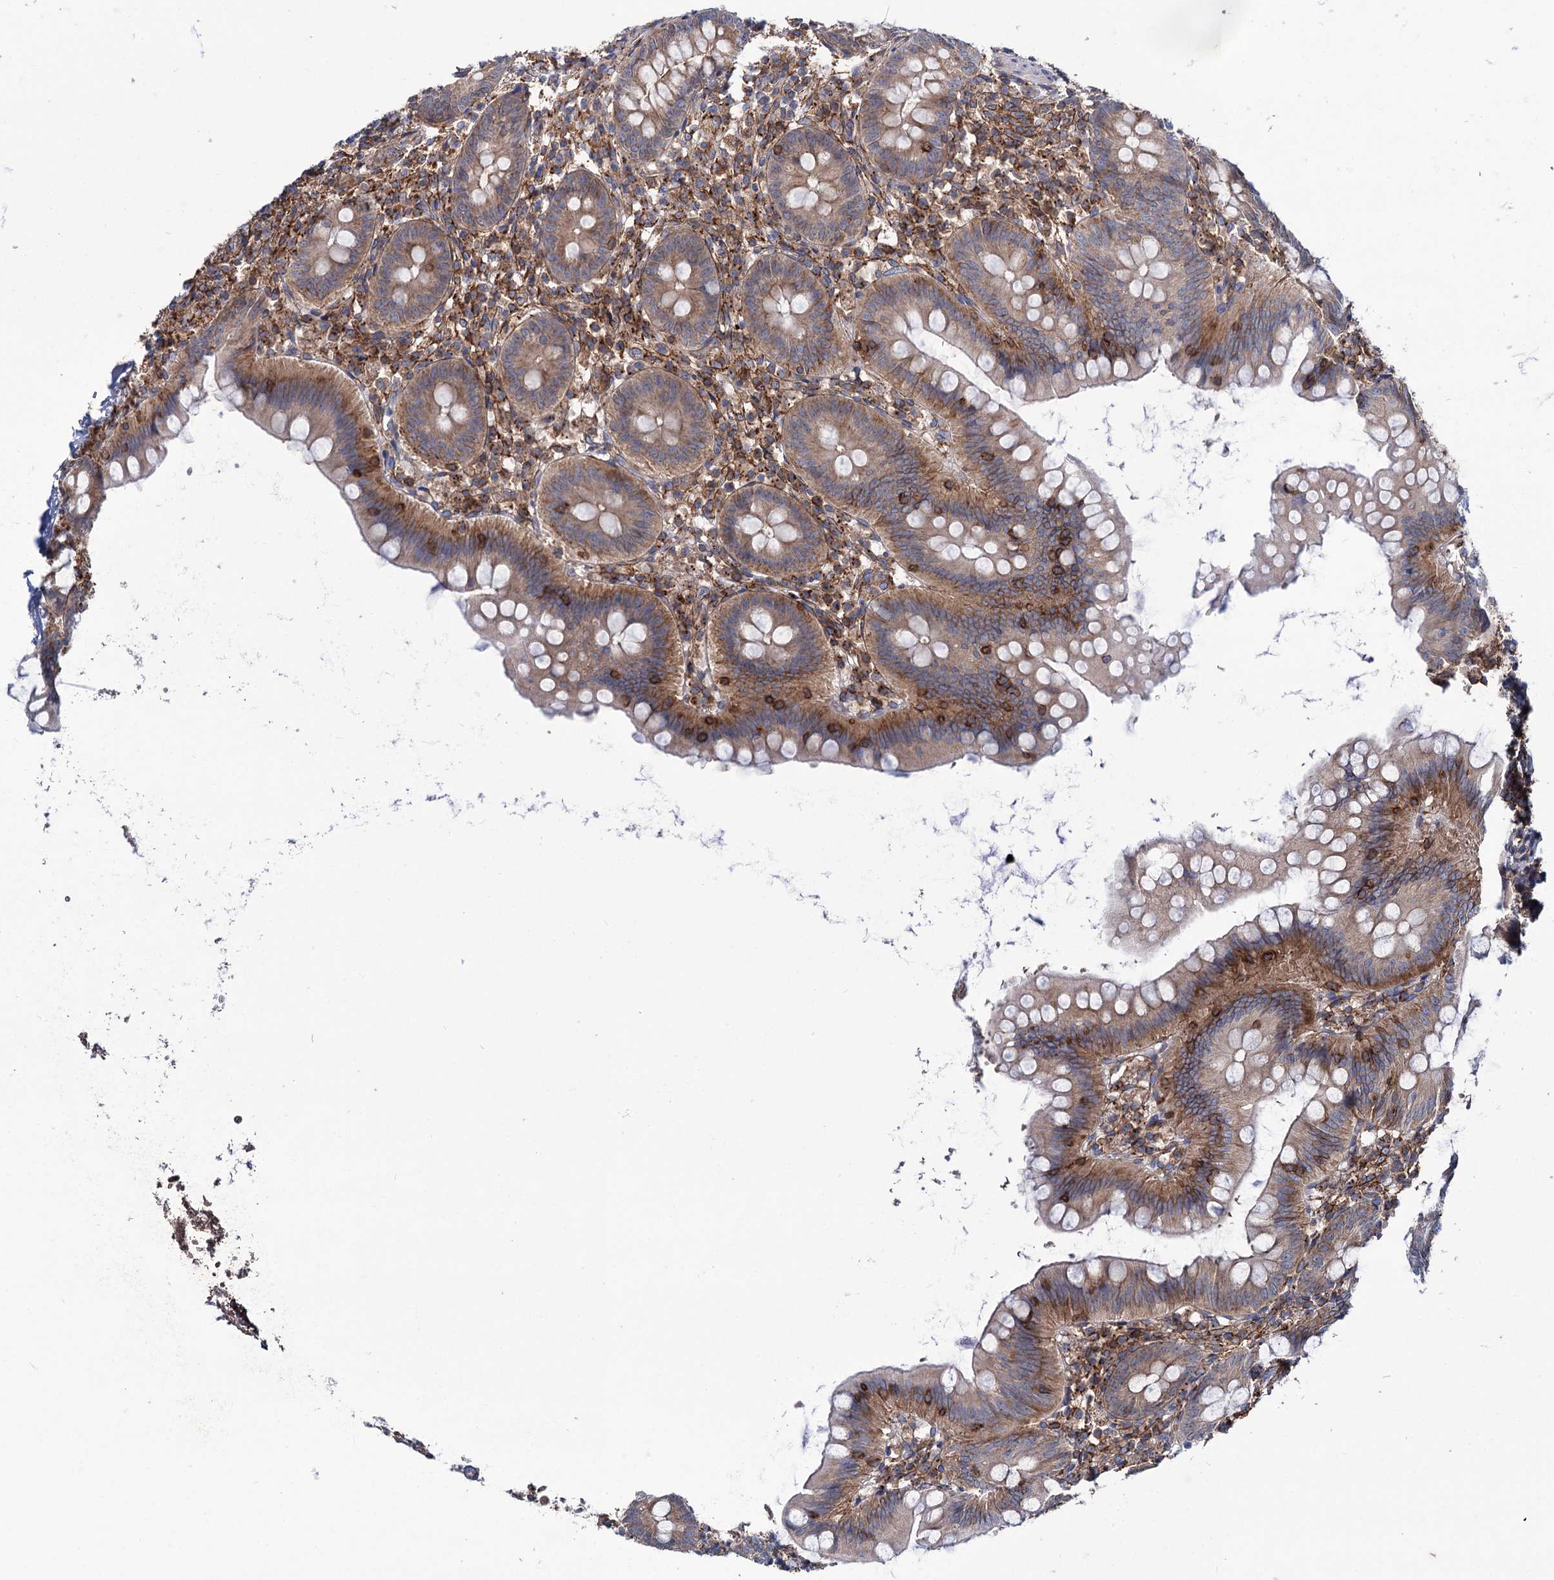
{"staining": {"intensity": "weak", "quantity": ">75%", "location": "cytoplasmic/membranous"}, "tissue": "appendix", "cell_type": "Glandular cells", "image_type": "normal", "snomed": [{"axis": "morphology", "description": "Normal tissue, NOS"}, {"axis": "topography", "description": "Appendix"}], "caption": "The micrograph exhibits staining of normal appendix, revealing weak cytoplasmic/membranous protein positivity (brown color) within glandular cells. The staining was performed using DAB to visualize the protein expression in brown, while the nuclei were stained in blue with hematoxylin (Magnification: 20x).", "gene": "DEF6", "patient": {"sex": "female", "age": 62}}